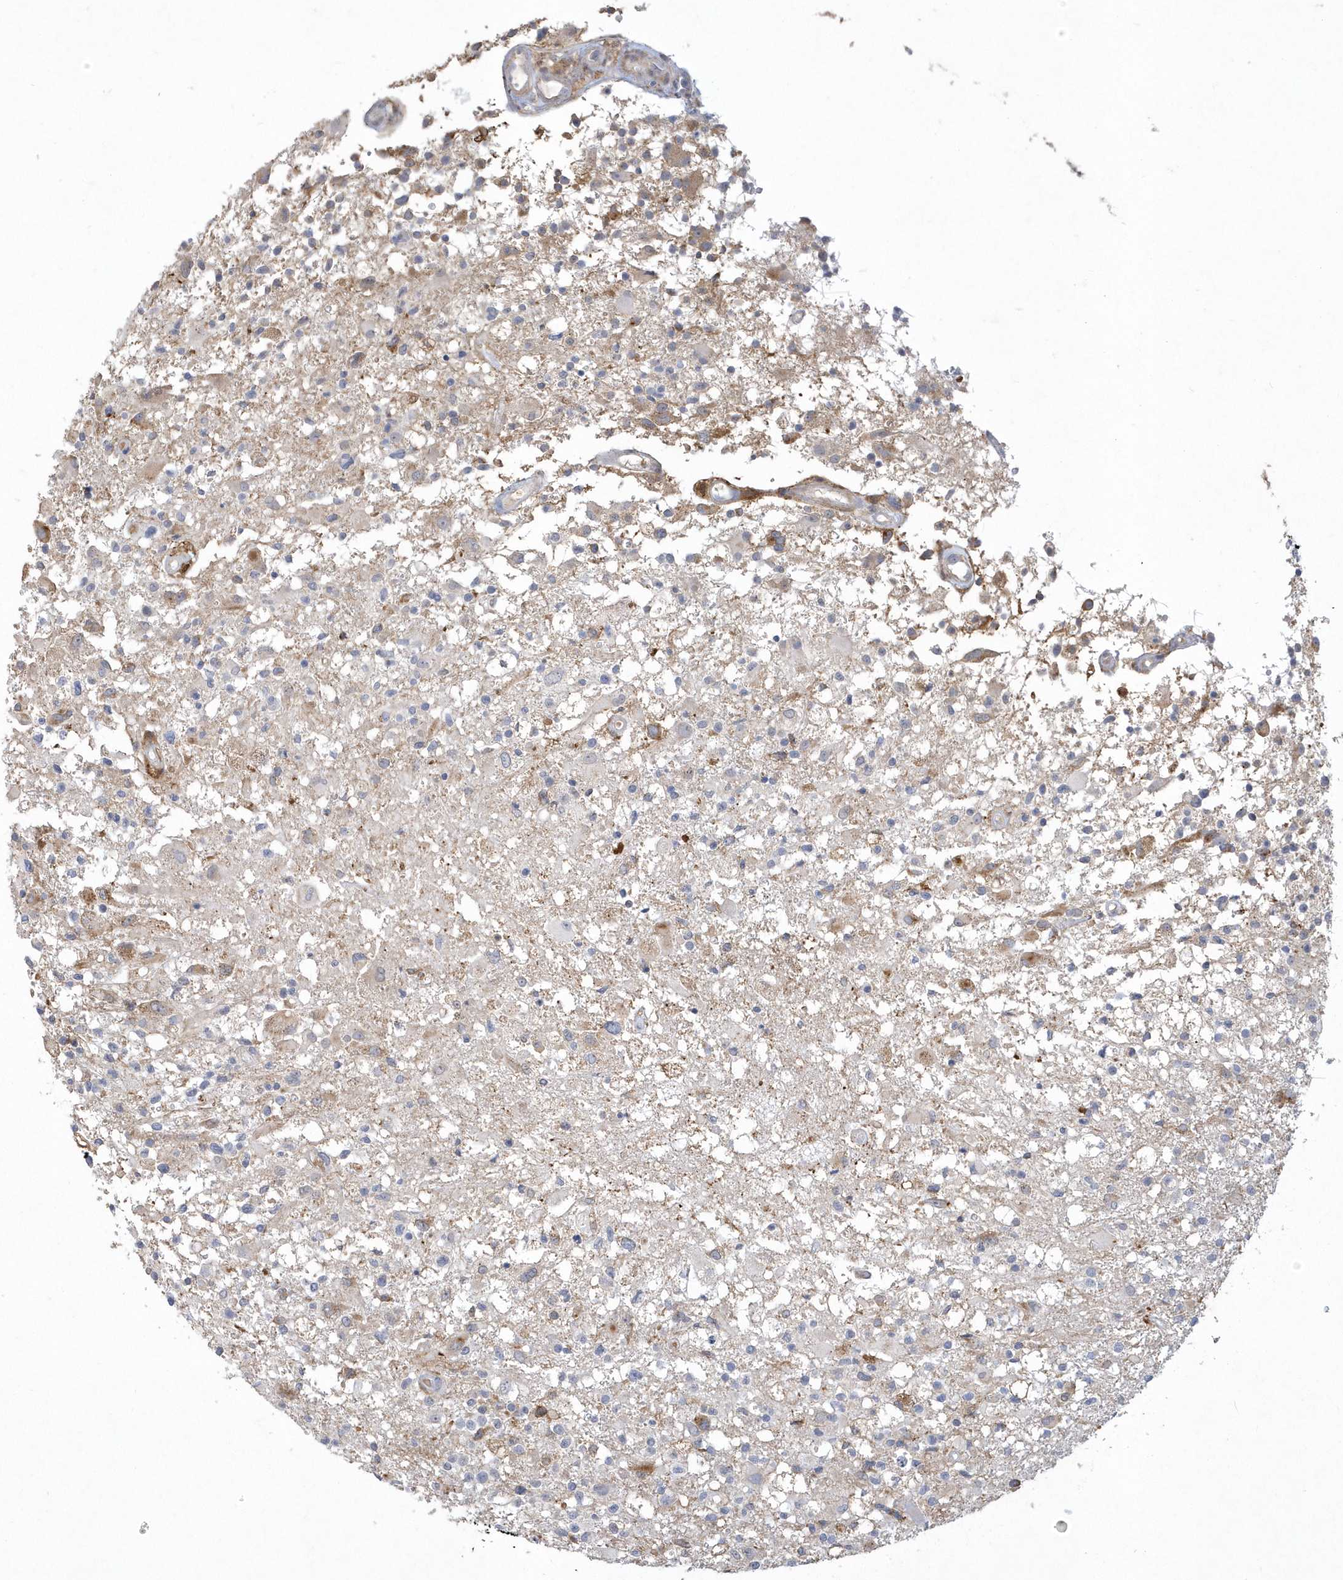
{"staining": {"intensity": "negative", "quantity": "none", "location": "none"}, "tissue": "glioma", "cell_type": "Tumor cells", "image_type": "cancer", "snomed": [{"axis": "morphology", "description": "Glioma, malignant, High grade"}, {"axis": "morphology", "description": "Glioblastoma, NOS"}, {"axis": "topography", "description": "Brain"}], "caption": "Immunohistochemistry (IHC) image of glioblastoma stained for a protein (brown), which exhibits no positivity in tumor cells. (Stains: DAB (3,3'-diaminobenzidine) immunohistochemistry (IHC) with hematoxylin counter stain, Microscopy: brightfield microscopy at high magnification).", "gene": "TSPEAR", "patient": {"sex": "male", "age": 60}}